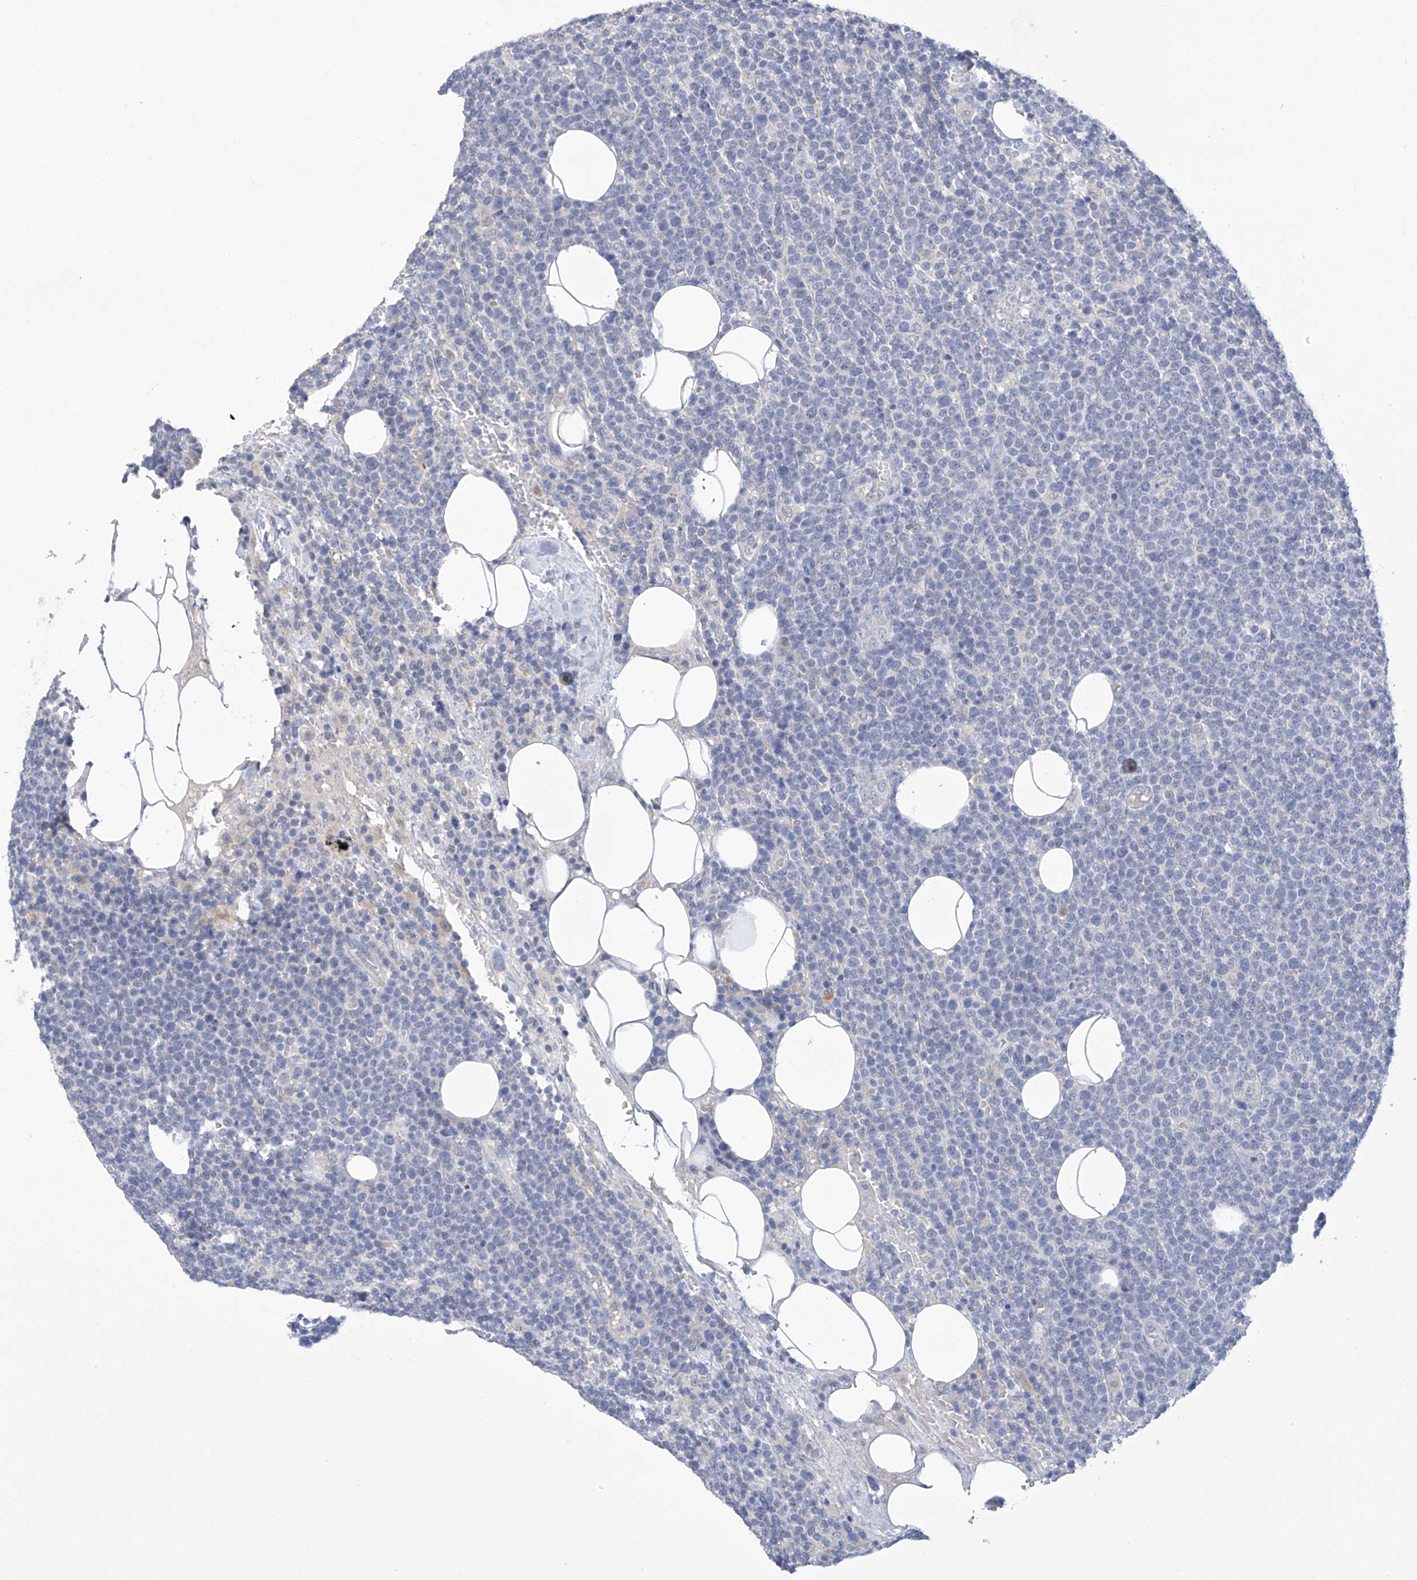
{"staining": {"intensity": "negative", "quantity": "none", "location": "none"}, "tissue": "lymphoma", "cell_type": "Tumor cells", "image_type": "cancer", "snomed": [{"axis": "morphology", "description": "Malignant lymphoma, non-Hodgkin's type, High grade"}, {"axis": "topography", "description": "Lymph node"}], "caption": "Immunohistochemistry (IHC) micrograph of neoplastic tissue: lymphoma stained with DAB shows no significant protein expression in tumor cells.", "gene": "IBA57", "patient": {"sex": "male", "age": 61}}